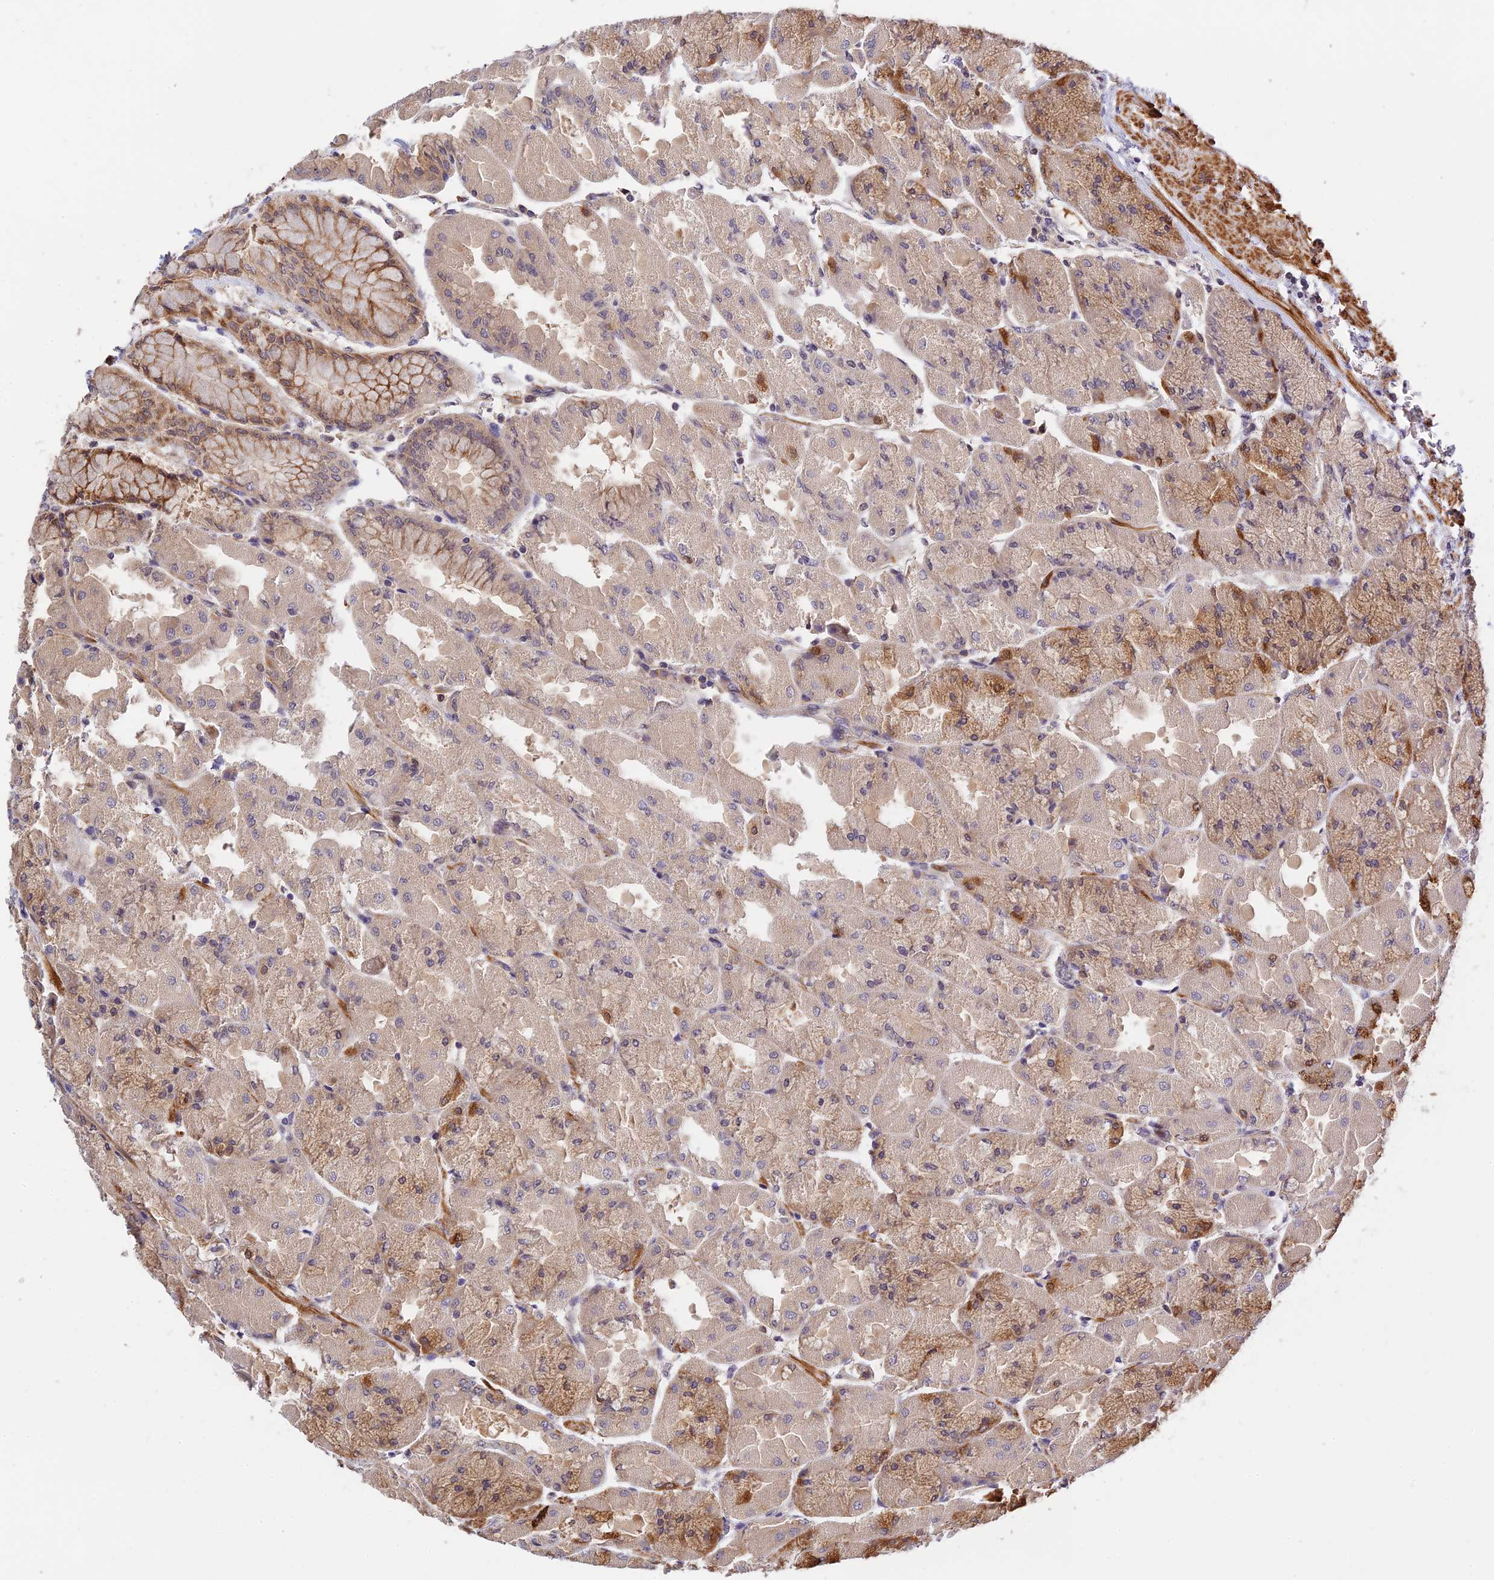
{"staining": {"intensity": "moderate", "quantity": "25%-75%", "location": "cytoplasmic/membranous"}, "tissue": "stomach", "cell_type": "Glandular cells", "image_type": "normal", "snomed": [{"axis": "morphology", "description": "Normal tissue, NOS"}, {"axis": "topography", "description": "Stomach"}], "caption": "Protein staining by immunohistochemistry demonstrates moderate cytoplasmic/membranous expression in about 25%-75% of glandular cells in benign stomach.", "gene": "CWH43", "patient": {"sex": "female", "age": 61}}